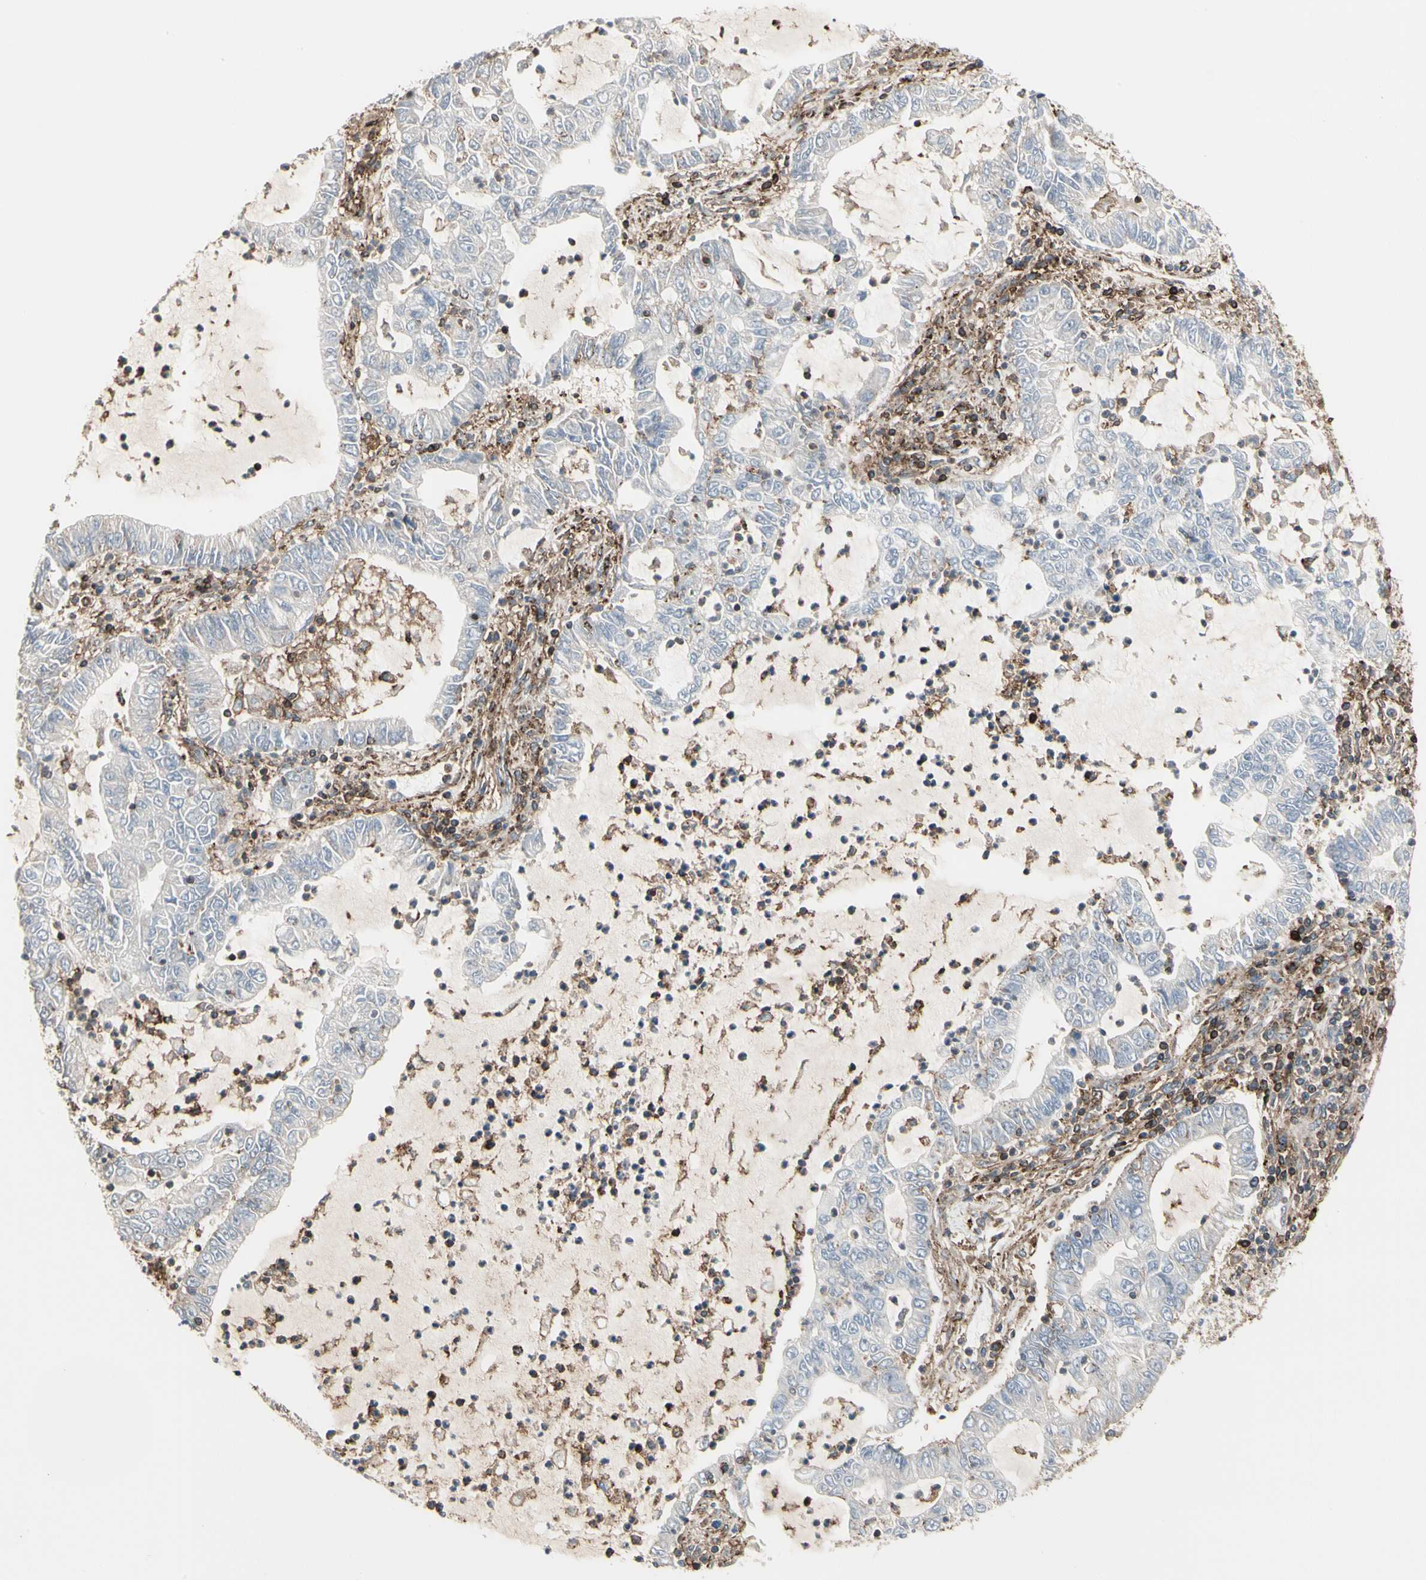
{"staining": {"intensity": "negative", "quantity": "none", "location": "none"}, "tissue": "lung cancer", "cell_type": "Tumor cells", "image_type": "cancer", "snomed": [{"axis": "morphology", "description": "Adenocarcinoma, NOS"}, {"axis": "topography", "description": "Lung"}], "caption": "Immunohistochemistry of adenocarcinoma (lung) reveals no staining in tumor cells.", "gene": "CLEC2B", "patient": {"sex": "female", "age": 51}}